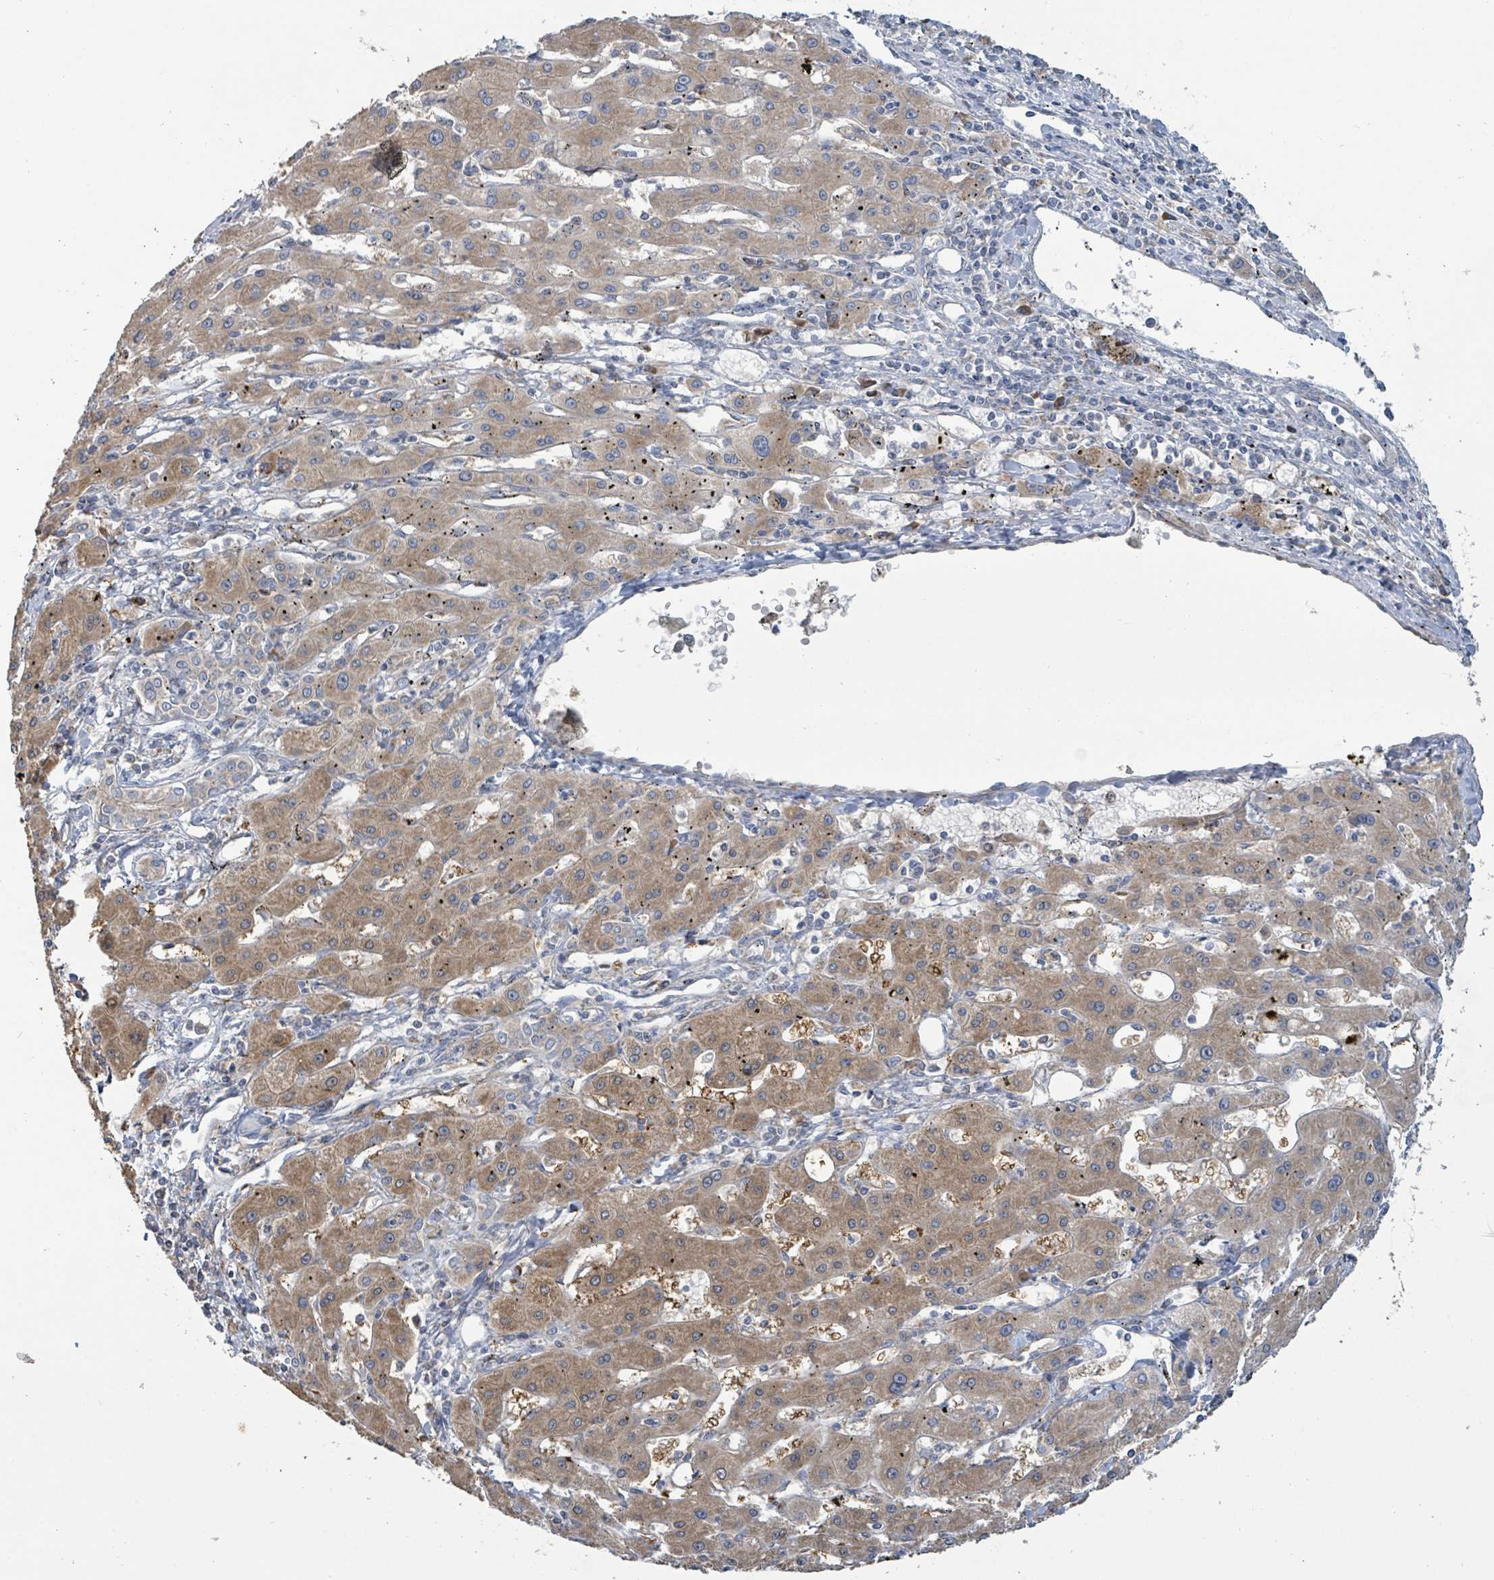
{"staining": {"intensity": "moderate", "quantity": ">75%", "location": "cytoplasmic/membranous"}, "tissue": "liver cancer", "cell_type": "Tumor cells", "image_type": "cancer", "snomed": [{"axis": "morphology", "description": "Carcinoma, Hepatocellular, NOS"}, {"axis": "topography", "description": "Liver"}], "caption": "A brown stain shows moderate cytoplasmic/membranous expression of a protein in human liver hepatocellular carcinoma tumor cells. The staining was performed using DAB to visualize the protein expression in brown, while the nuclei were stained in blue with hematoxylin (Magnification: 20x).", "gene": "RPL32", "patient": {"sex": "male", "age": 72}}